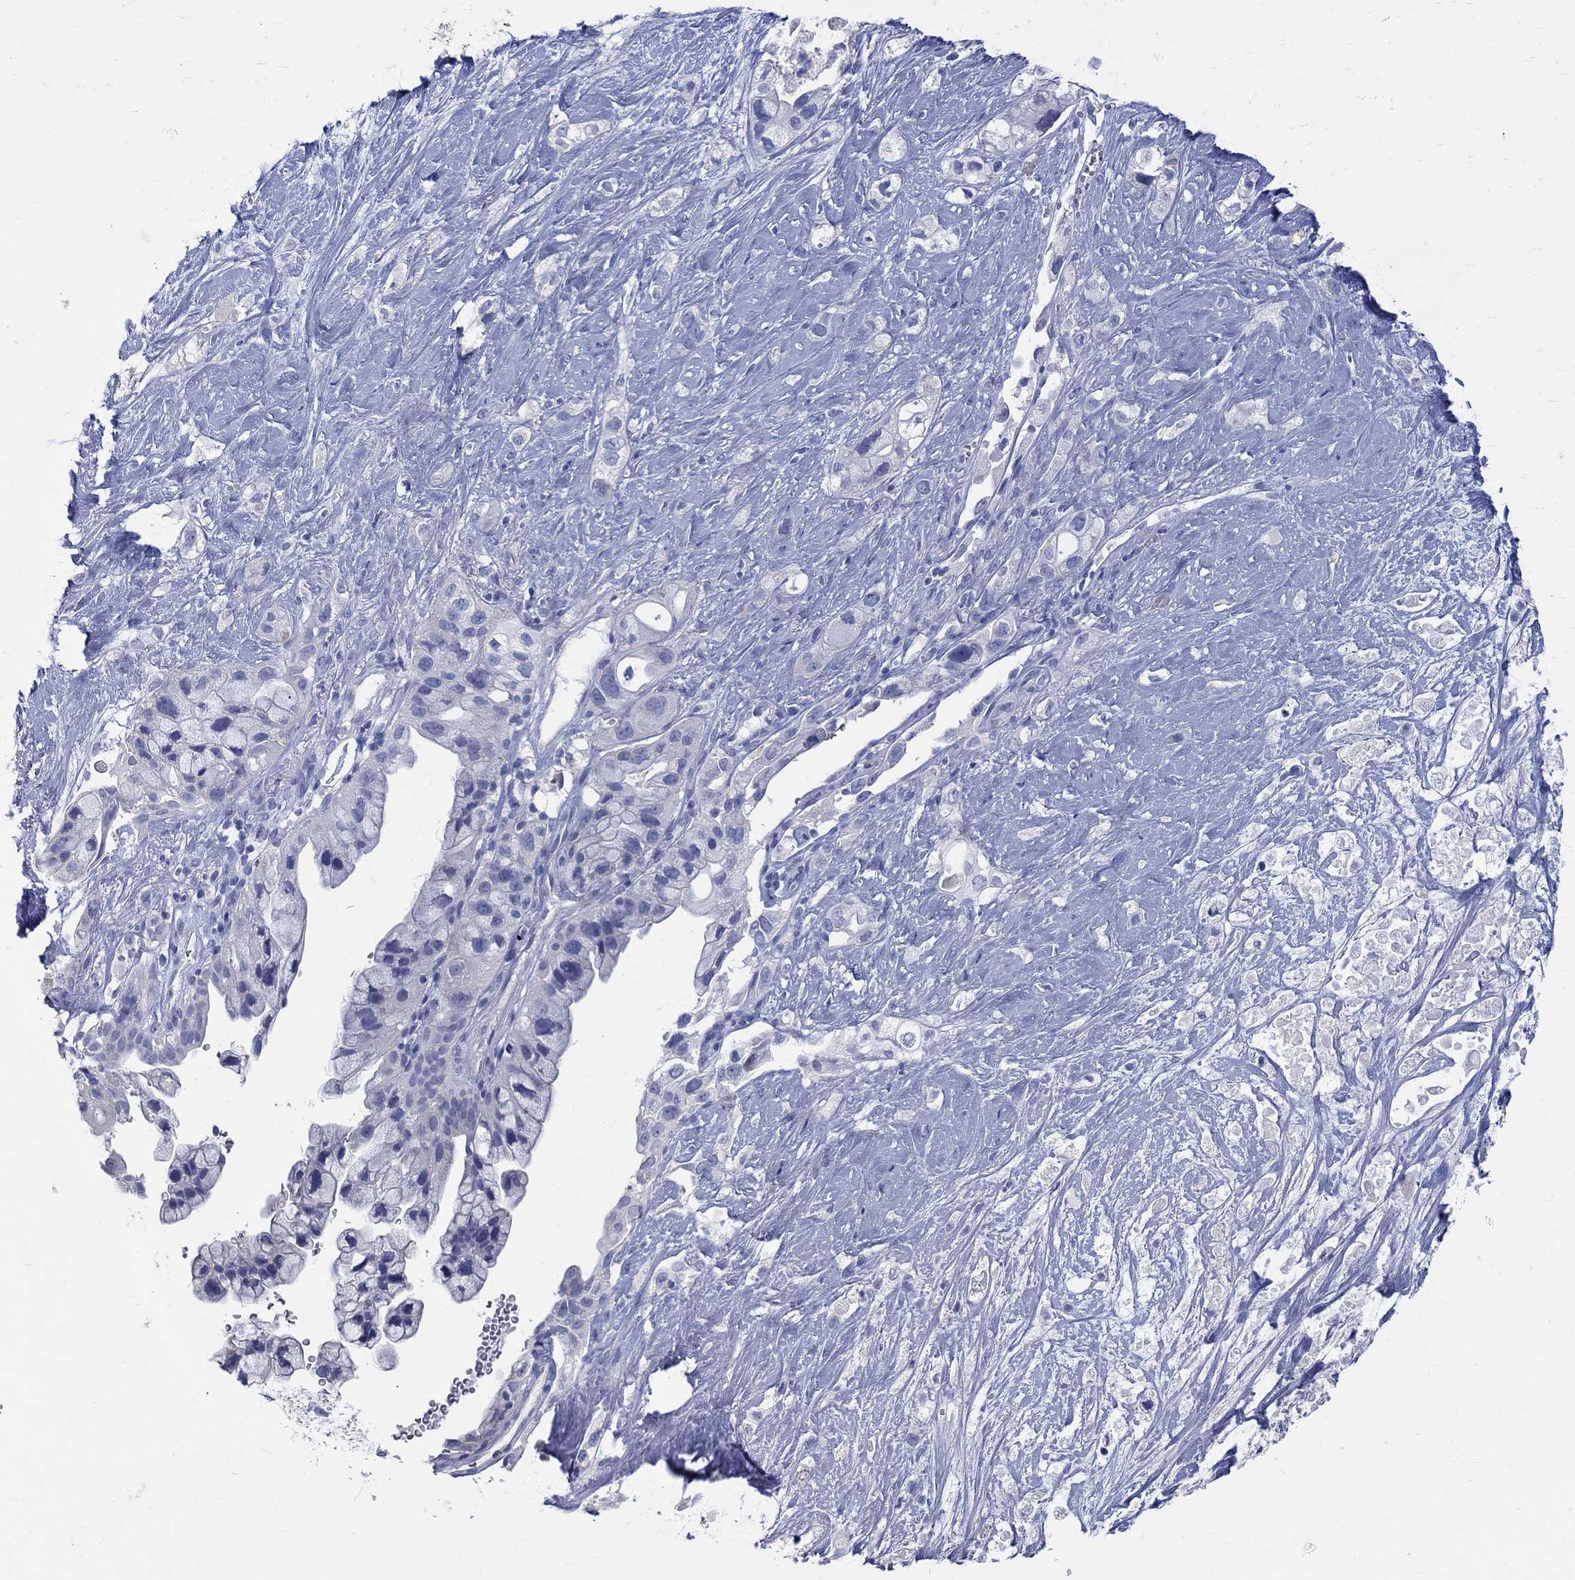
{"staining": {"intensity": "negative", "quantity": "none", "location": "none"}, "tissue": "pancreatic cancer", "cell_type": "Tumor cells", "image_type": "cancer", "snomed": [{"axis": "morphology", "description": "Adenocarcinoma, NOS"}, {"axis": "topography", "description": "Pancreas"}], "caption": "Tumor cells show no significant protein expression in pancreatic cancer (adenocarcinoma).", "gene": "MAGEB6", "patient": {"sex": "male", "age": 44}}